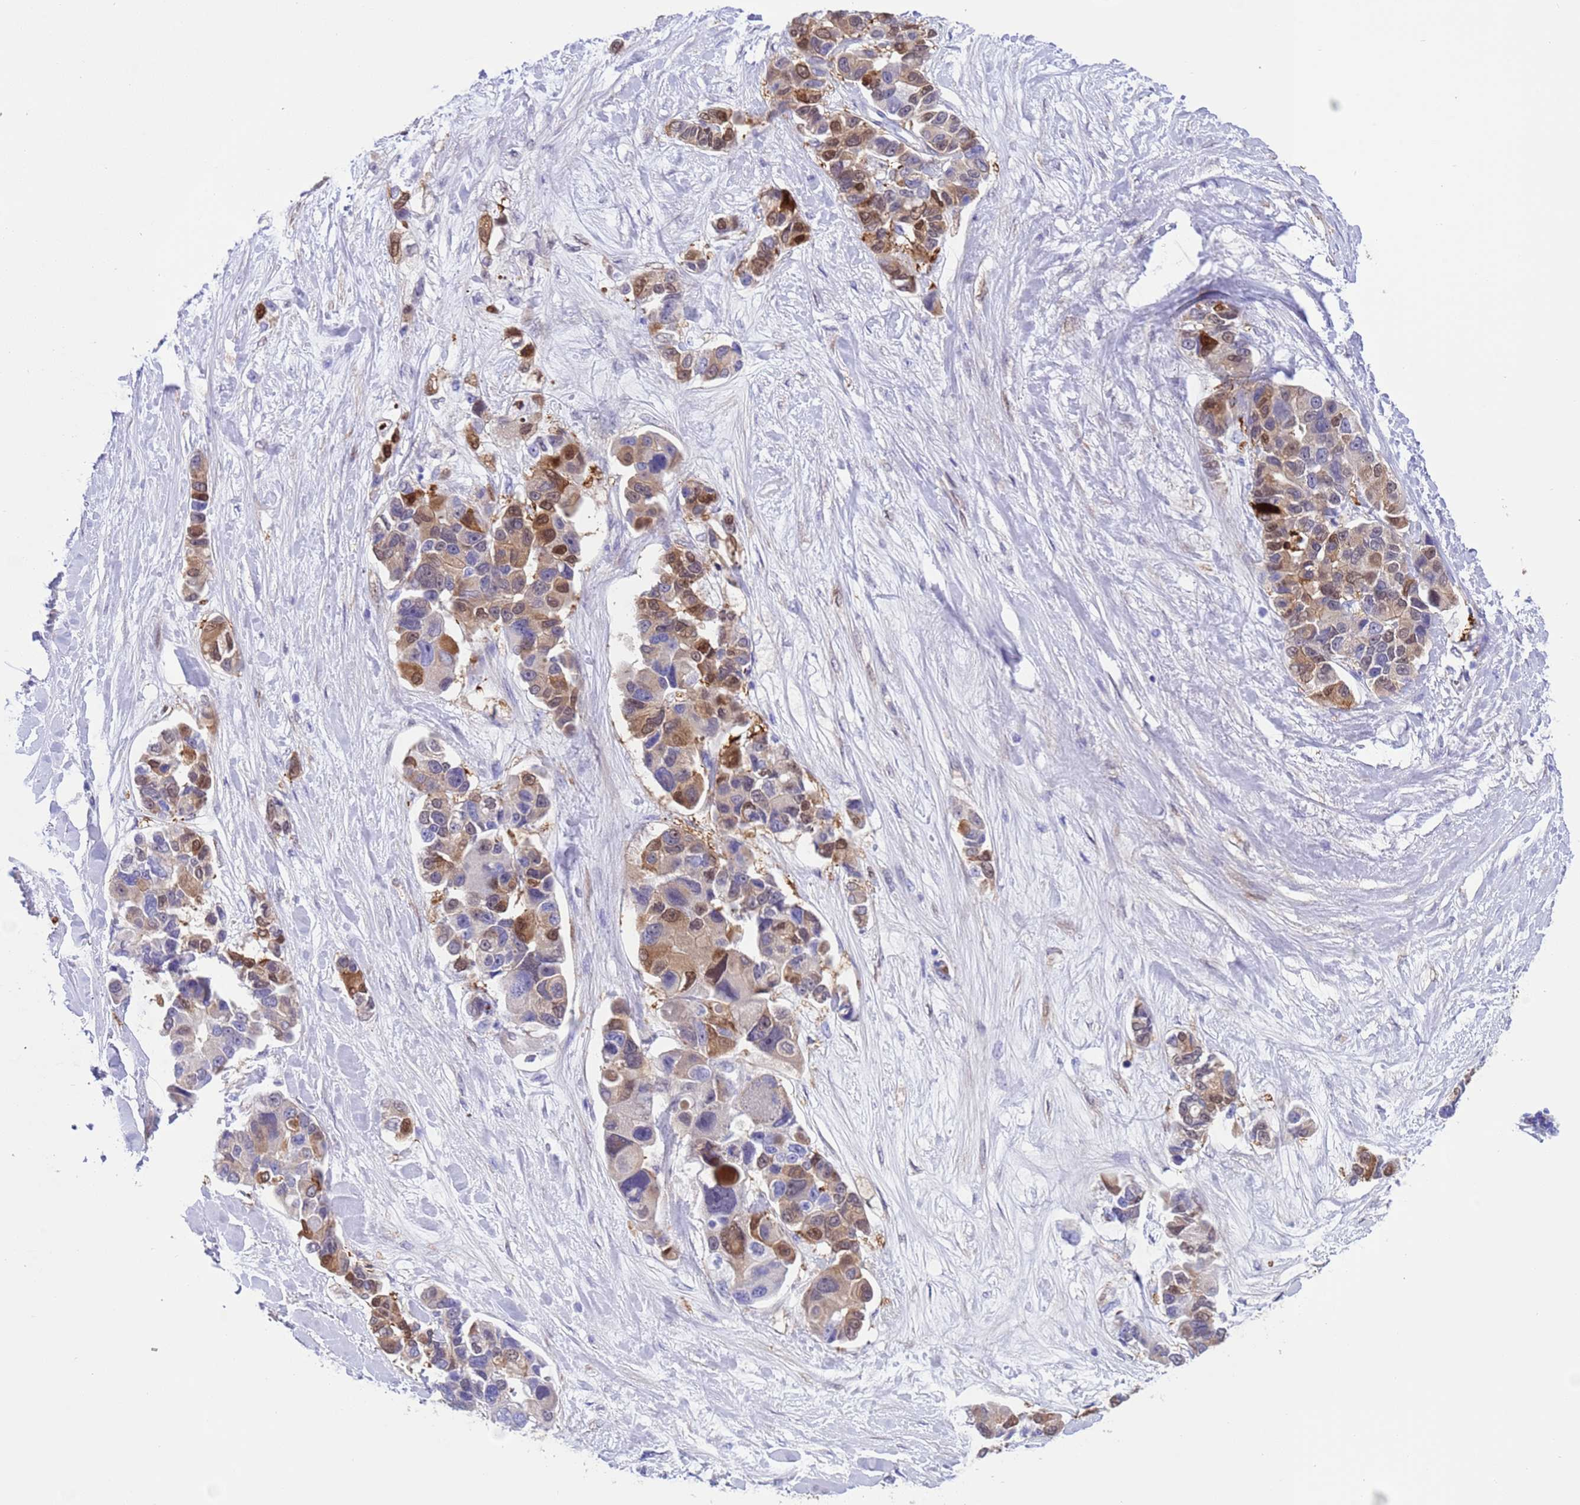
{"staining": {"intensity": "moderate", "quantity": "25%-75%", "location": "cytoplasmic/membranous,nuclear"}, "tissue": "lung cancer", "cell_type": "Tumor cells", "image_type": "cancer", "snomed": [{"axis": "morphology", "description": "Adenocarcinoma, NOS"}, {"axis": "topography", "description": "Lung"}], "caption": "This image shows immunohistochemistry (IHC) staining of human adenocarcinoma (lung), with medium moderate cytoplasmic/membranous and nuclear expression in approximately 25%-75% of tumor cells.", "gene": "C6orf47", "patient": {"sex": "female", "age": 54}}